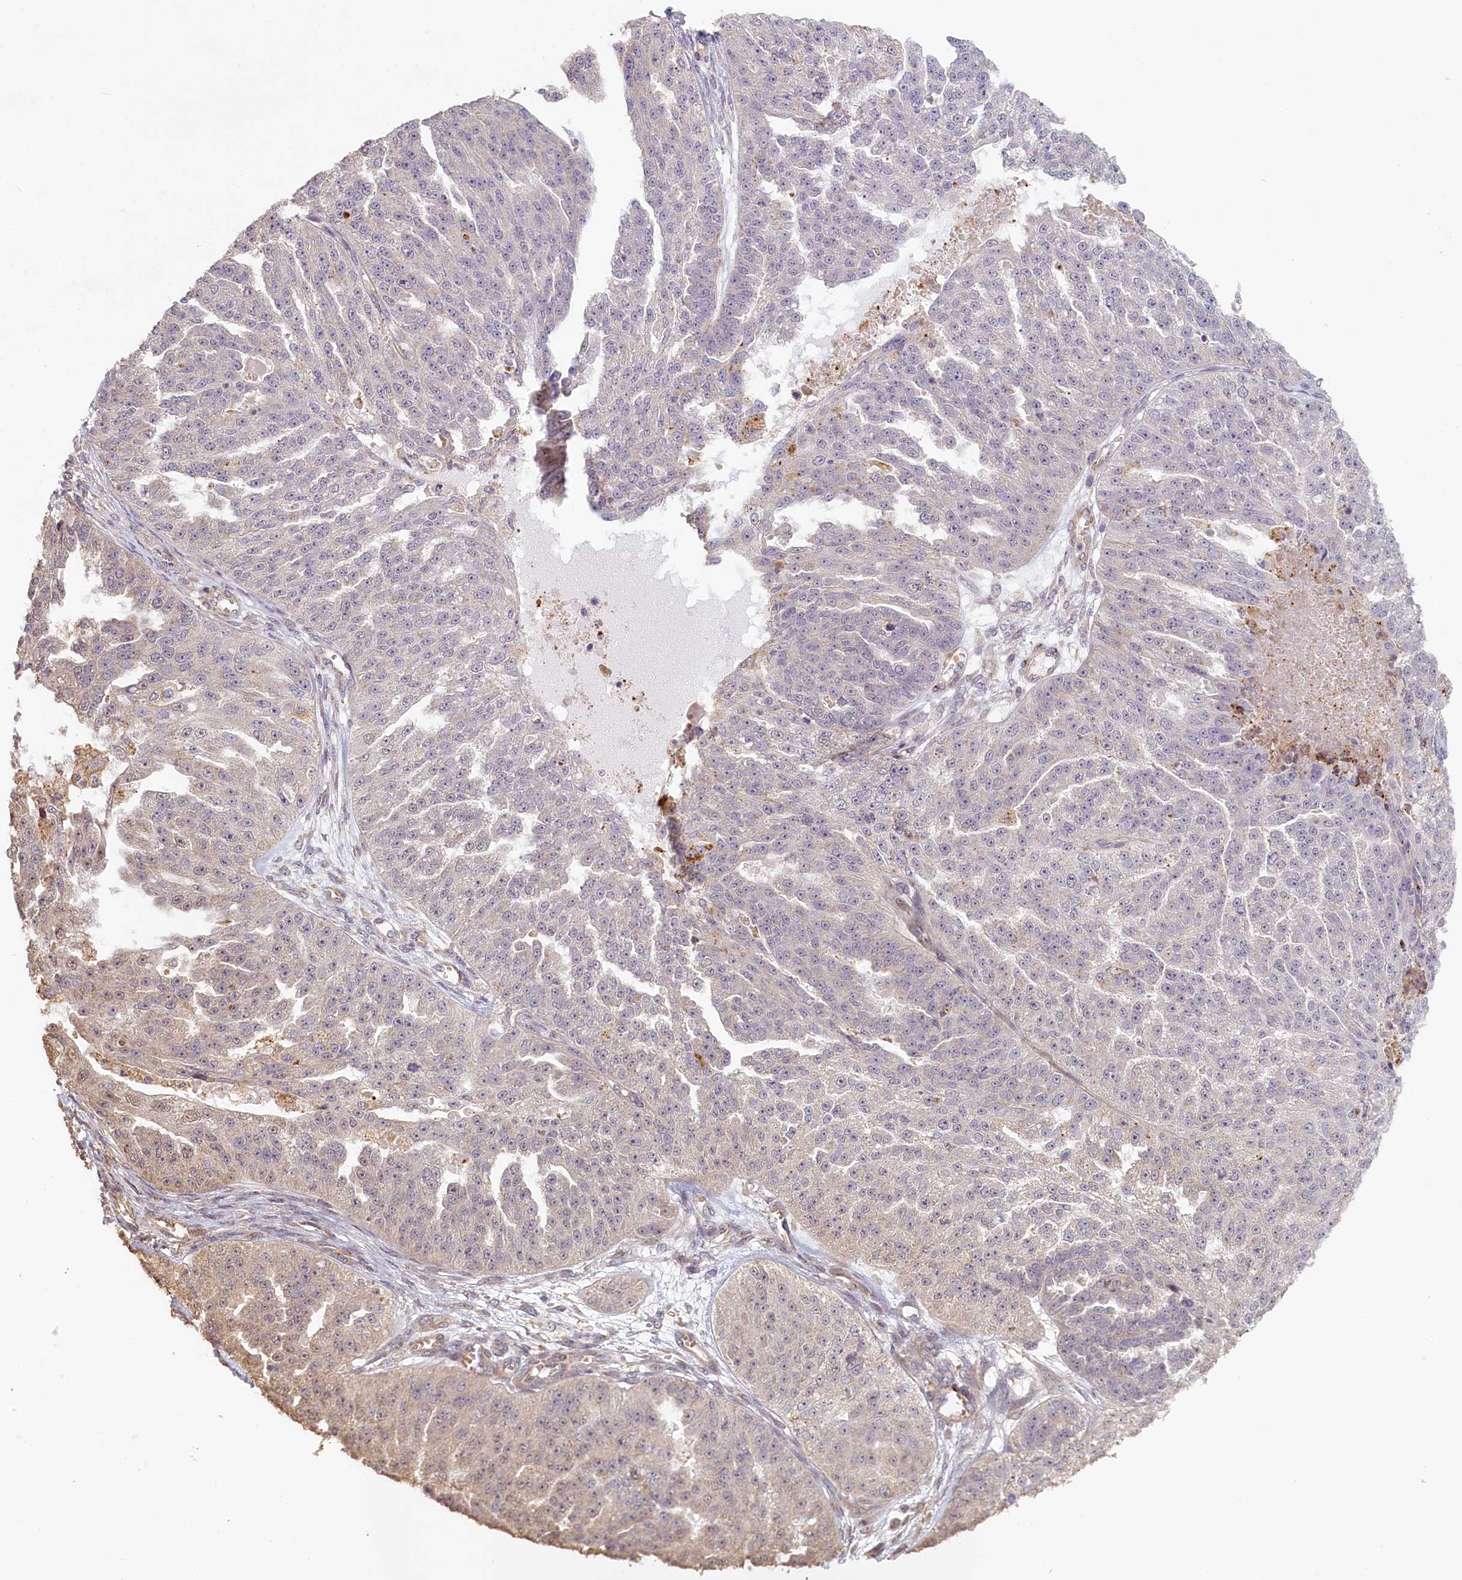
{"staining": {"intensity": "negative", "quantity": "none", "location": "none"}, "tissue": "ovarian cancer", "cell_type": "Tumor cells", "image_type": "cancer", "snomed": [{"axis": "morphology", "description": "Cystadenocarcinoma, serous, NOS"}, {"axis": "topography", "description": "Ovary"}], "caption": "This is an immunohistochemistry (IHC) micrograph of serous cystadenocarcinoma (ovarian). There is no positivity in tumor cells.", "gene": "STX16", "patient": {"sex": "female", "age": 58}}